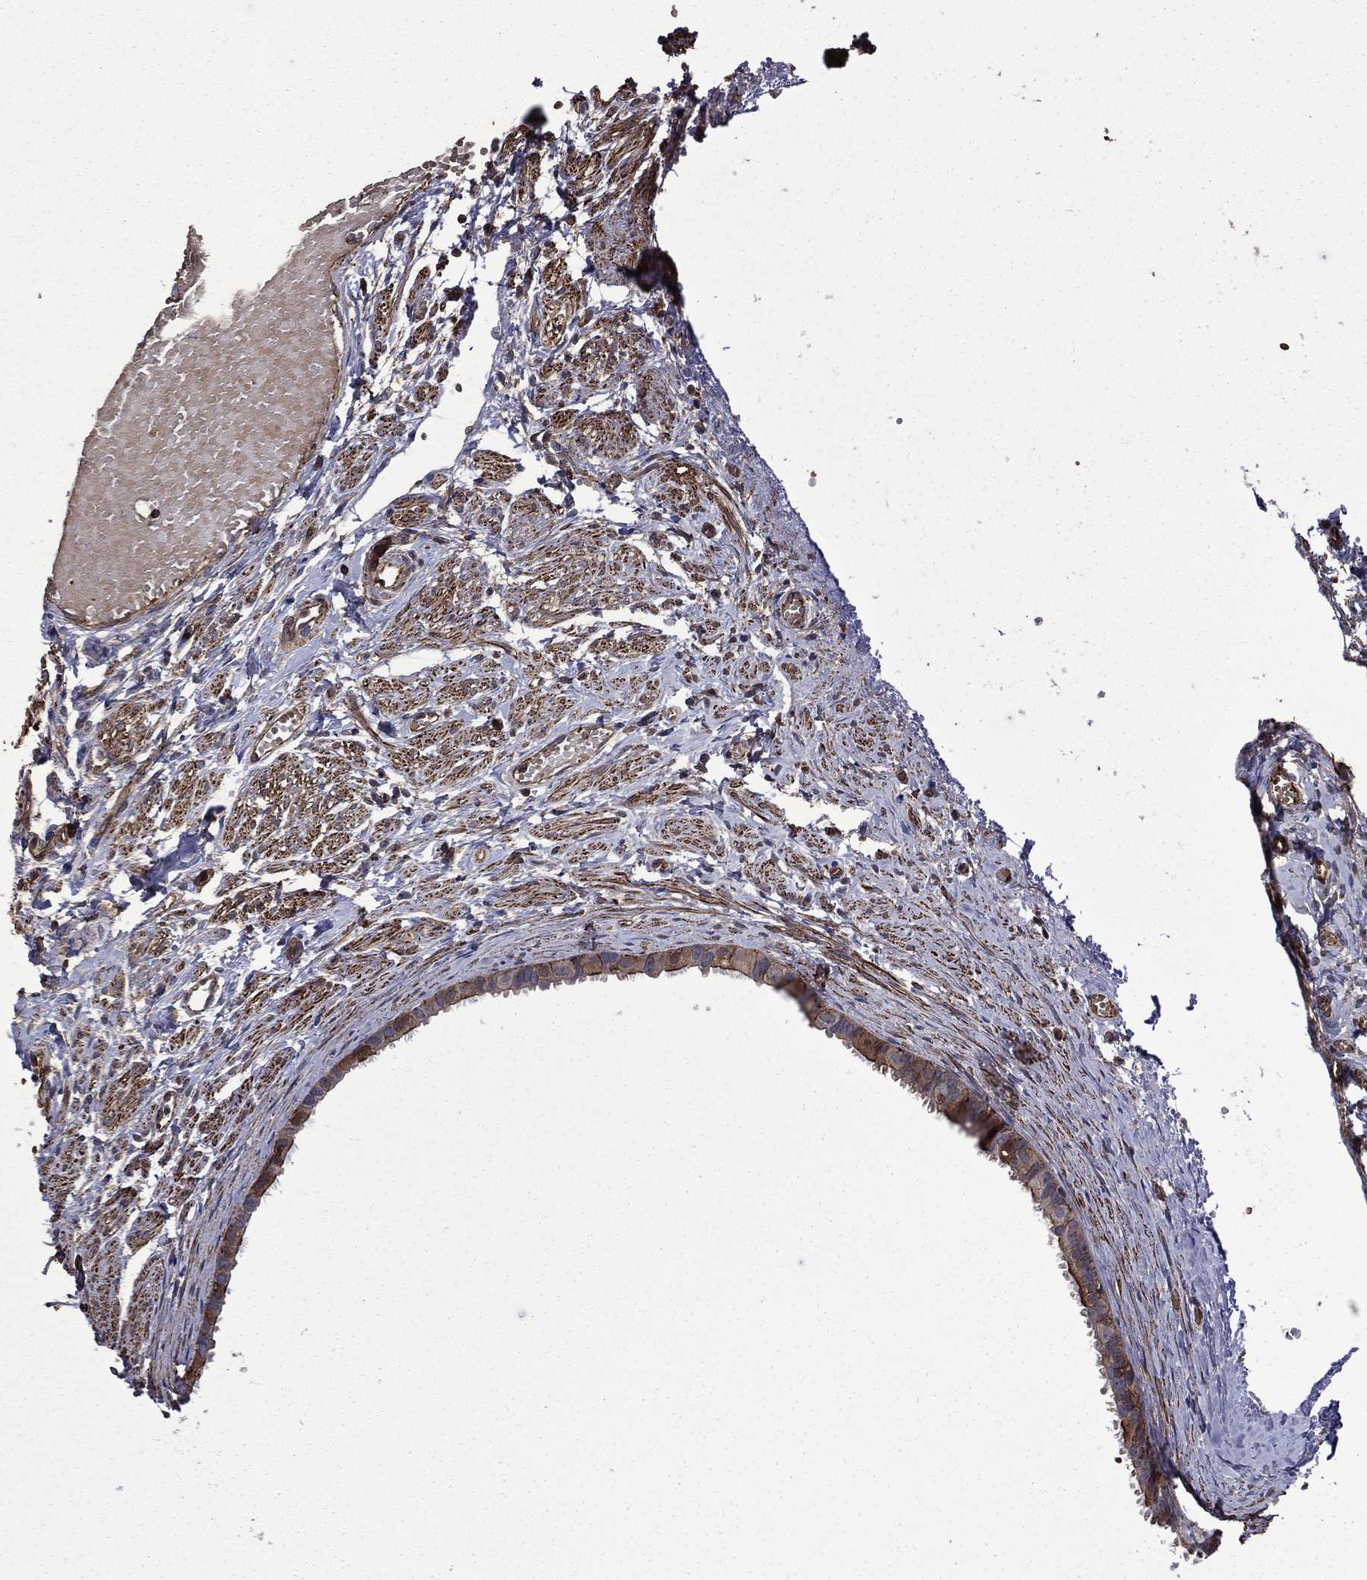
{"staining": {"intensity": "strong", "quantity": "25%-75%", "location": "cytoplasmic/membranous"}, "tissue": "fallopian tube", "cell_type": "Glandular cells", "image_type": "normal", "snomed": [{"axis": "morphology", "description": "Normal tissue, NOS"}, {"axis": "topography", "description": "Fallopian tube"}, {"axis": "topography", "description": "Ovary"}], "caption": "Fallopian tube was stained to show a protein in brown. There is high levels of strong cytoplasmic/membranous expression in about 25%-75% of glandular cells. Nuclei are stained in blue.", "gene": "PLPP3", "patient": {"sex": "female", "age": 49}}